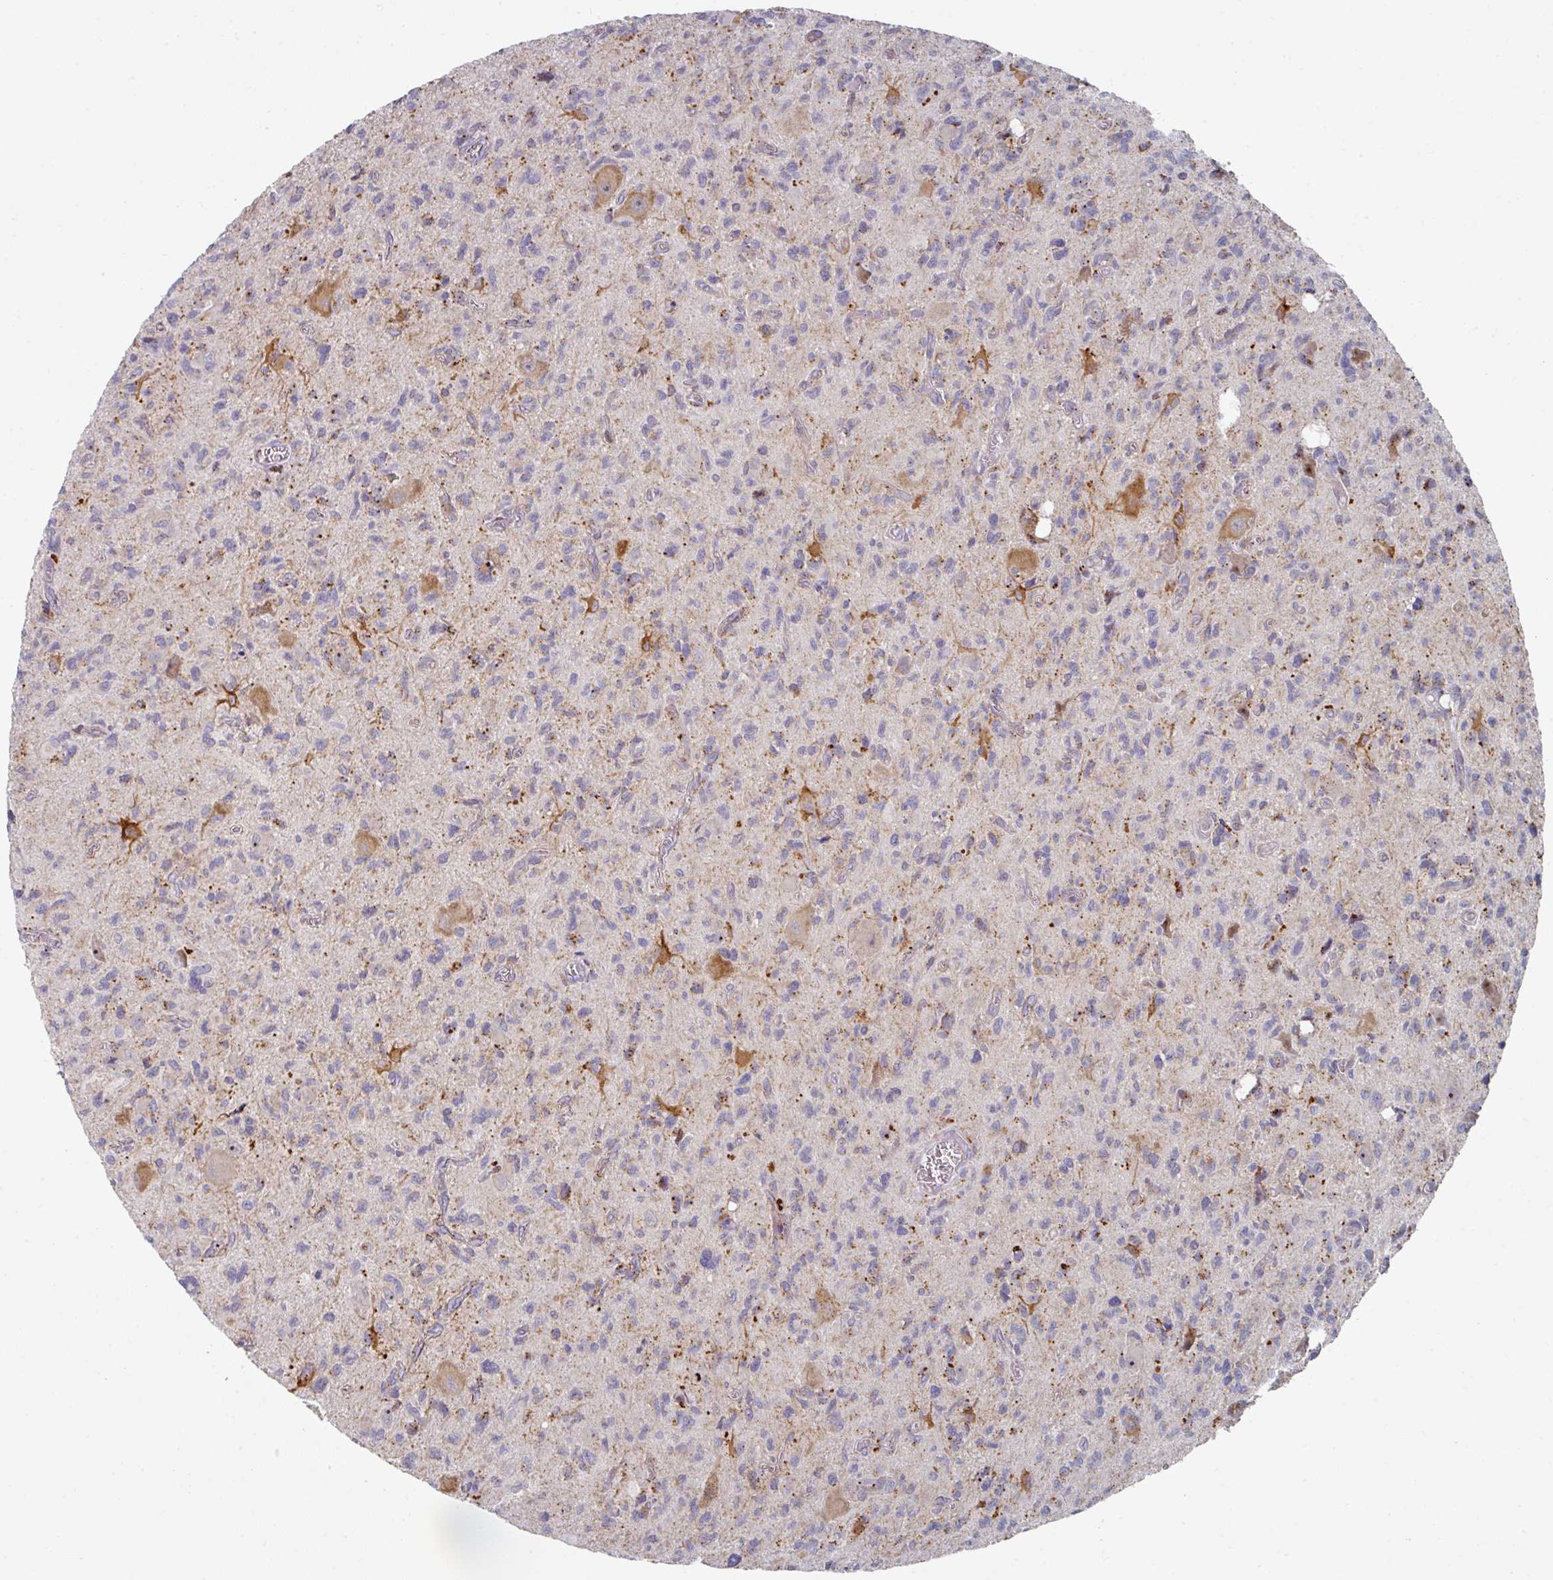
{"staining": {"intensity": "moderate", "quantity": "<25%", "location": "cytoplasmic/membranous"}, "tissue": "glioma", "cell_type": "Tumor cells", "image_type": "cancer", "snomed": [{"axis": "morphology", "description": "Glioma, malignant, High grade"}, {"axis": "topography", "description": "Brain"}], "caption": "IHC of glioma exhibits low levels of moderate cytoplasmic/membranous positivity in approximately <25% of tumor cells. (Stains: DAB (3,3'-diaminobenzidine) in brown, nuclei in blue, Microscopy: brightfield microscopy at high magnification).", "gene": "NT5C1A", "patient": {"sex": "male", "age": 76}}